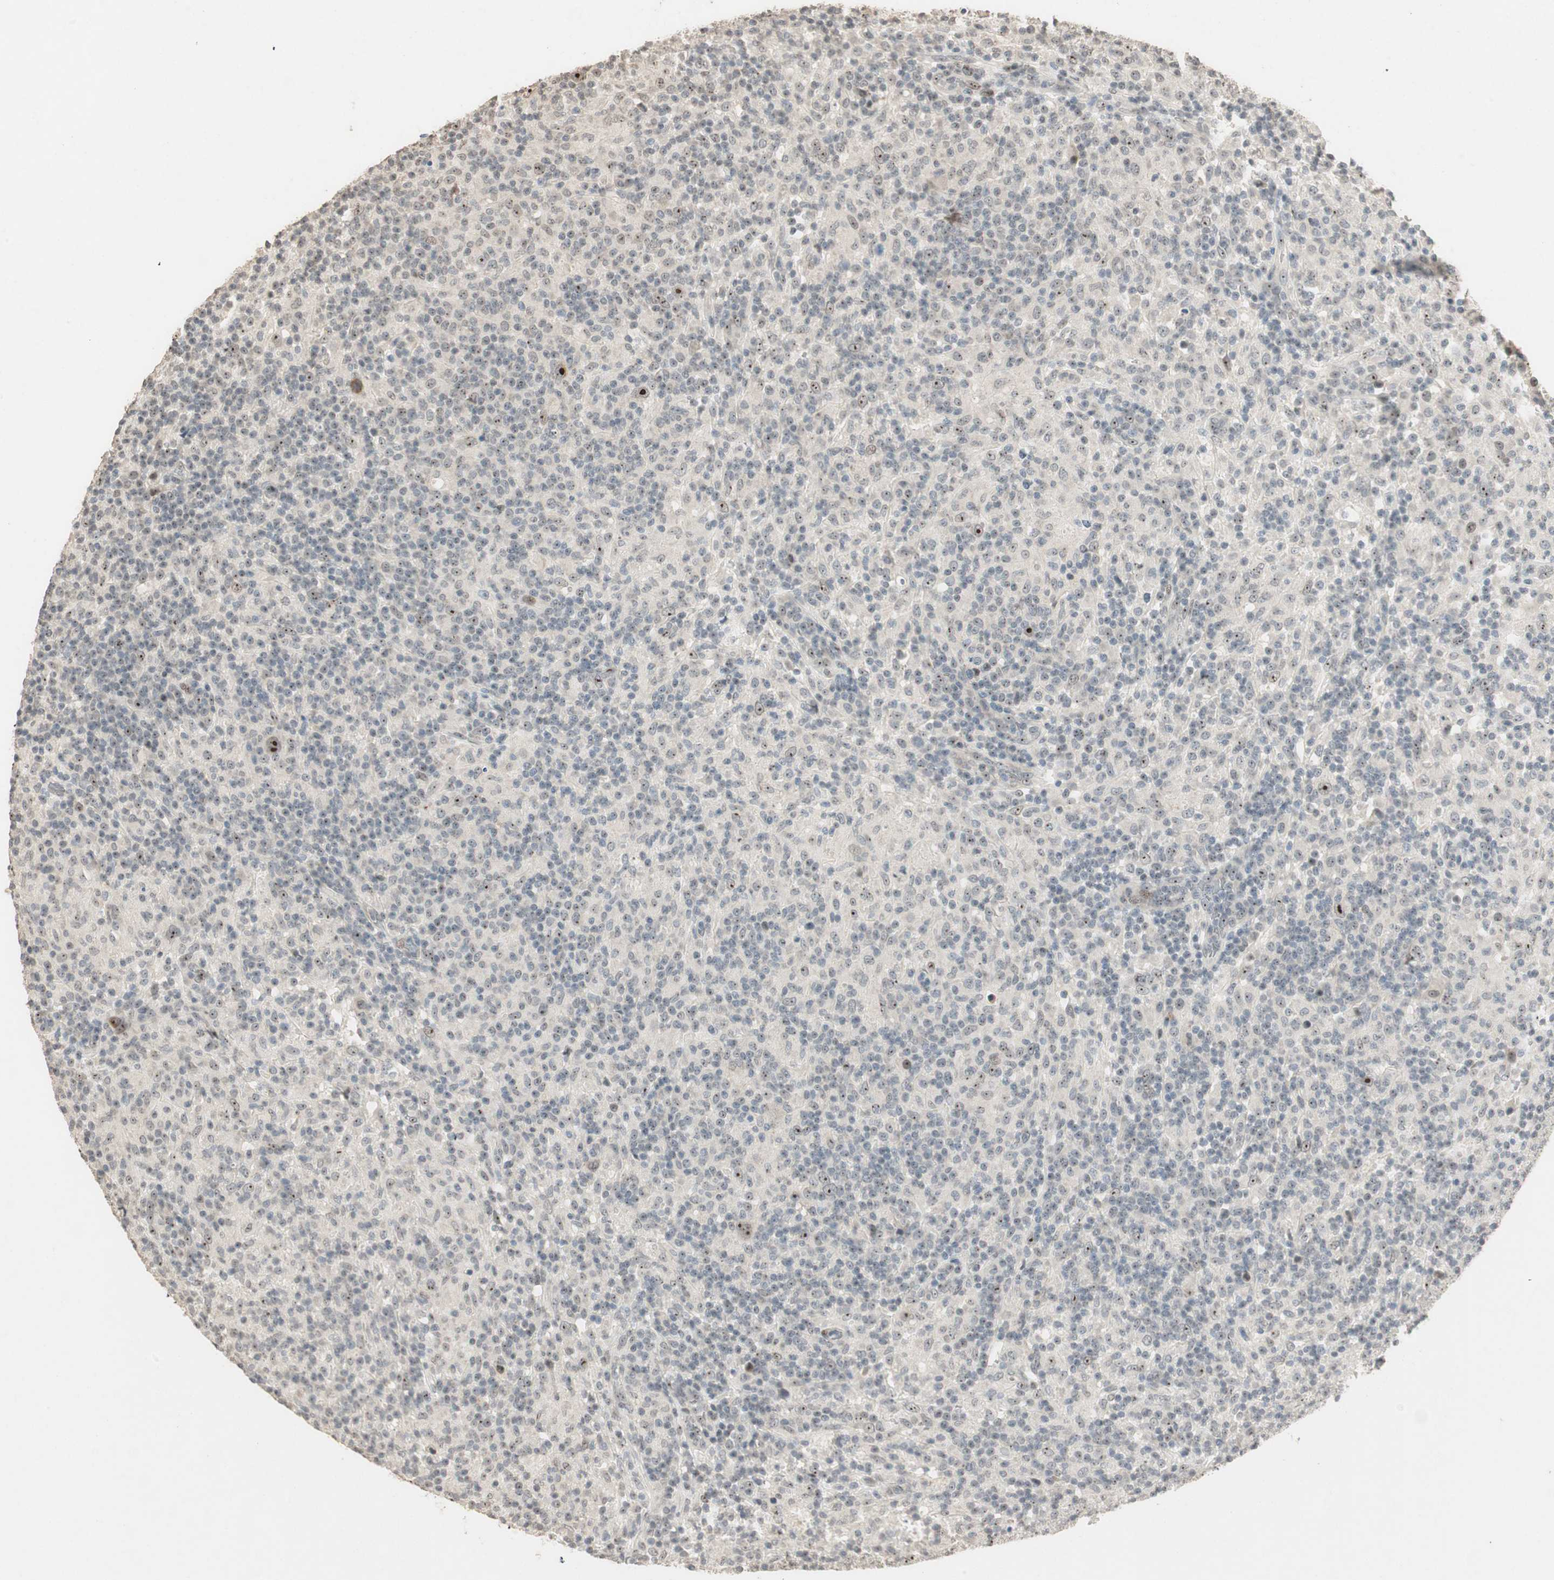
{"staining": {"intensity": "strong", "quantity": ">75%", "location": "nuclear"}, "tissue": "lymphoma", "cell_type": "Tumor cells", "image_type": "cancer", "snomed": [{"axis": "morphology", "description": "Hodgkin's disease, NOS"}, {"axis": "topography", "description": "Lymph node"}], "caption": "The histopathology image displays staining of Hodgkin's disease, revealing strong nuclear protein positivity (brown color) within tumor cells. The staining is performed using DAB (3,3'-diaminobenzidine) brown chromogen to label protein expression. The nuclei are counter-stained blue using hematoxylin.", "gene": "ETV4", "patient": {"sex": "male", "age": 70}}